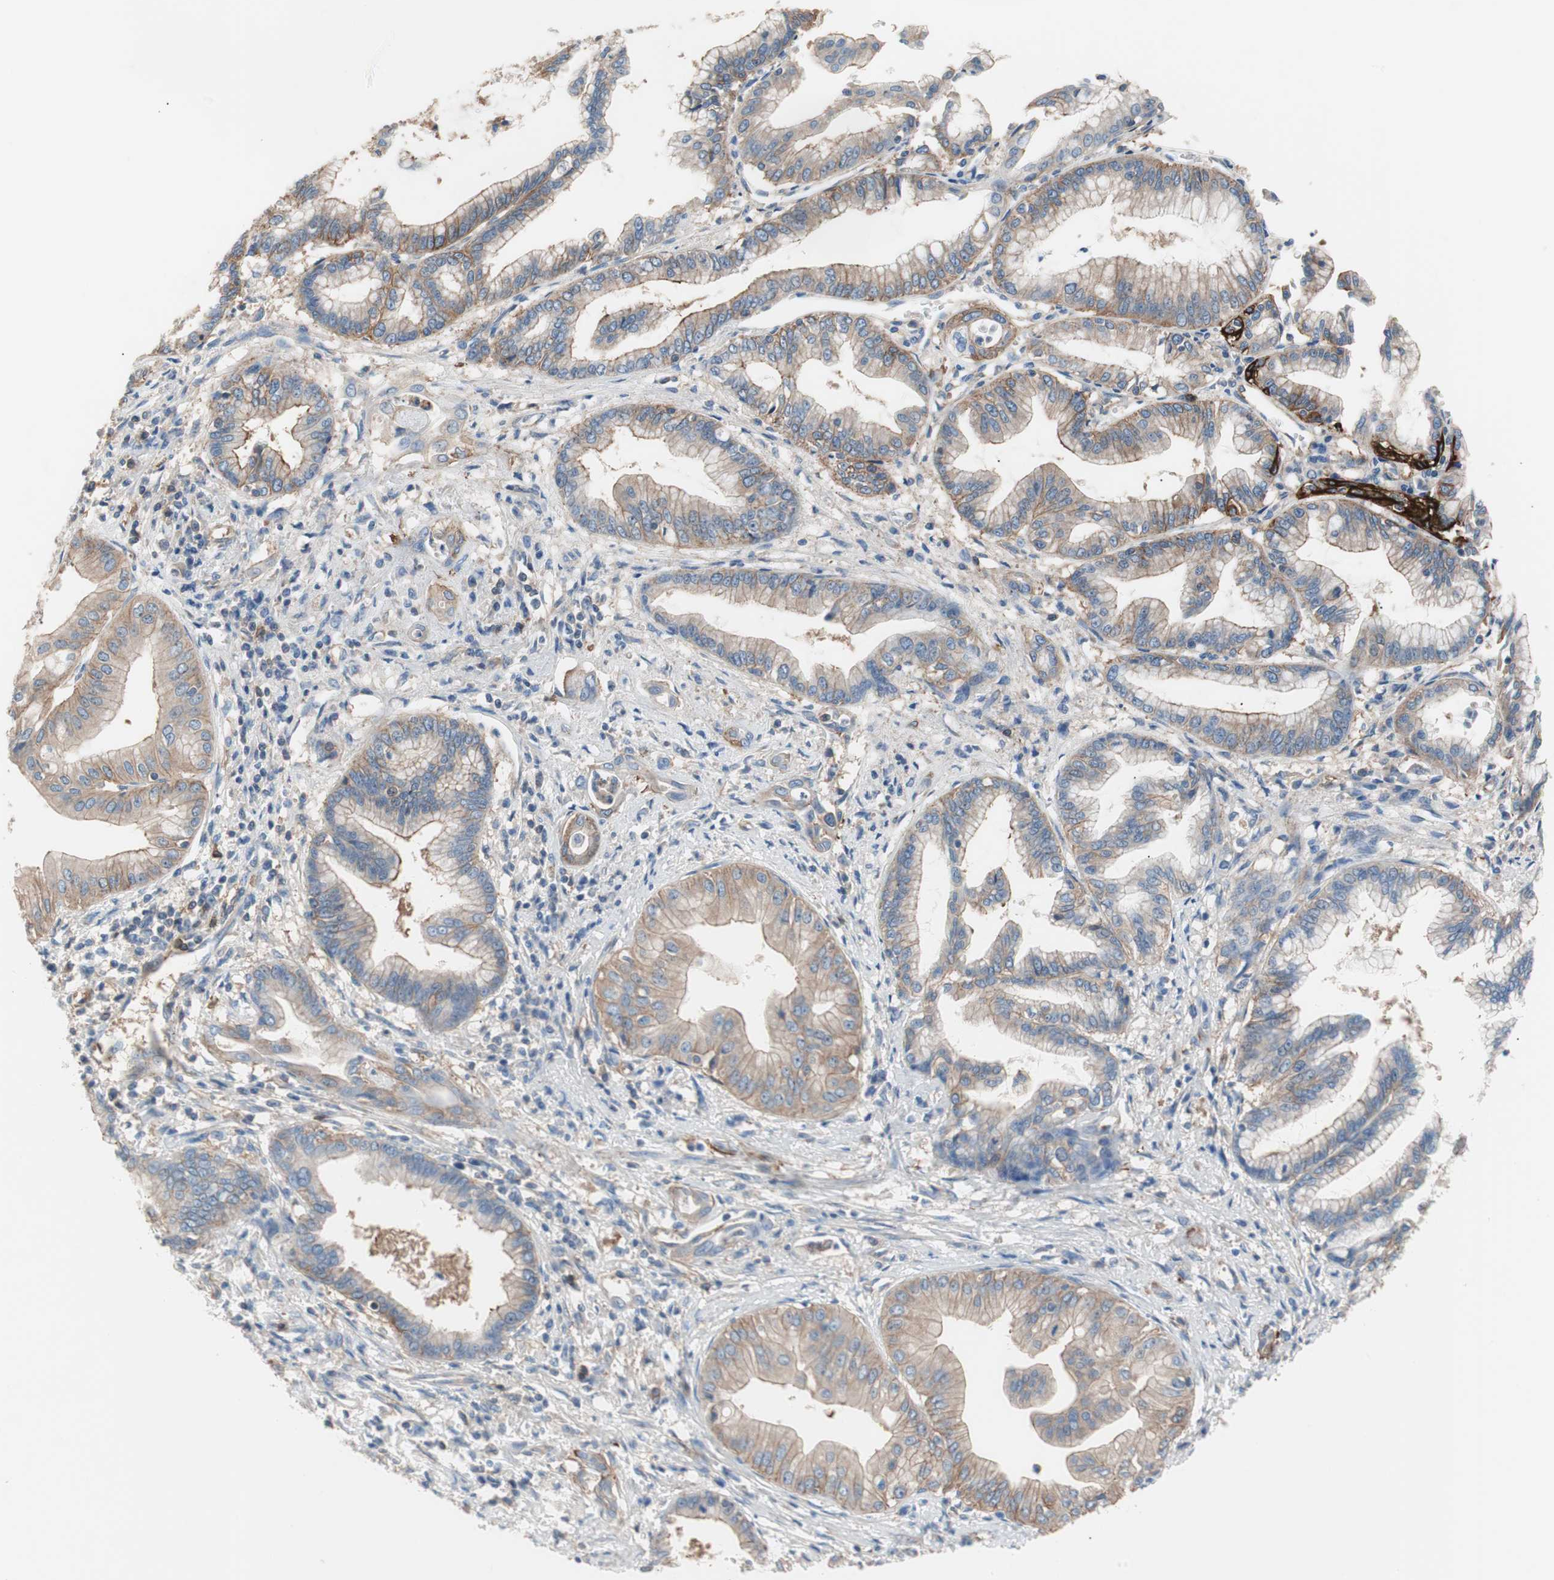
{"staining": {"intensity": "moderate", "quantity": ">75%", "location": "cytoplasmic/membranous"}, "tissue": "pancreatic cancer", "cell_type": "Tumor cells", "image_type": "cancer", "snomed": [{"axis": "morphology", "description": "Adenocarcinoma, NOS"}, {"axis": "topography", "description": "Pancreas"}], "caption": "Human pancreatic cancer stained with a brown dye exhibits moderate cytoplasmic/membranous positive positivity in about >75% of tumor cells.", "gene": "GPR160", "patient": {"sex": "female", "age": 64}}